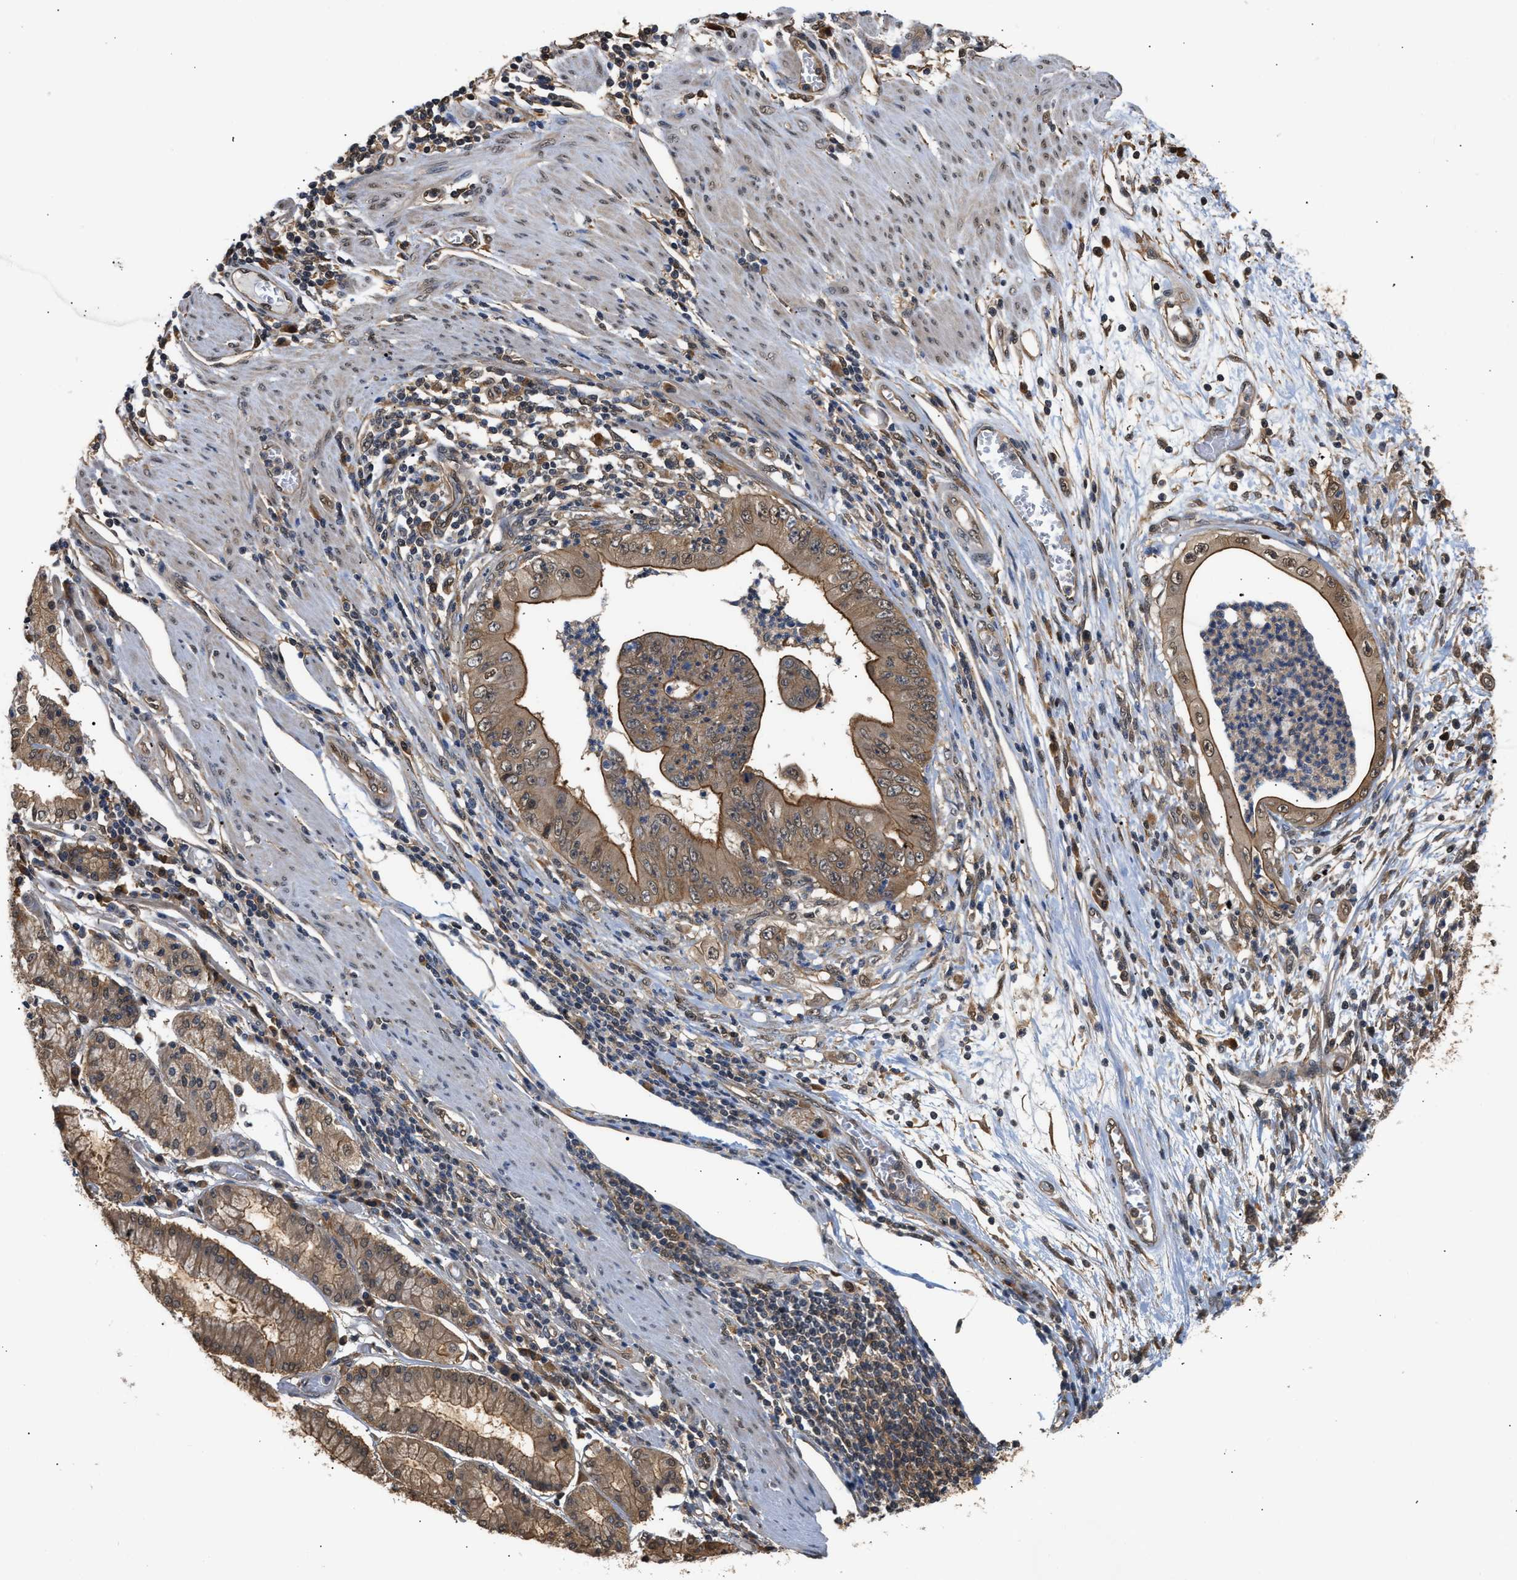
{"staining": {"intensity": "moderate", "quantity": ">75%", "location": "cytoplasmic/membranous,nuclear"}, "tissue": "stomach cancer", "cell_type": "Tumor cells", "image_type": "cancer", "snomed": [{"axis": "morphology", "description": "Adenocarcinoma, NOS"}, {"axis": "topography", "description": "Stomach"}], "caption": "About >75% of tumor cells in human stomach cancer (adenocarcinoma) demonstrate moderate cytoplasmic/membranous and nuclear protein expression as visualized by brown immunohistochemical staining.", "gene": "SCAI", "patient": {"sex": "female", "age": 73}}